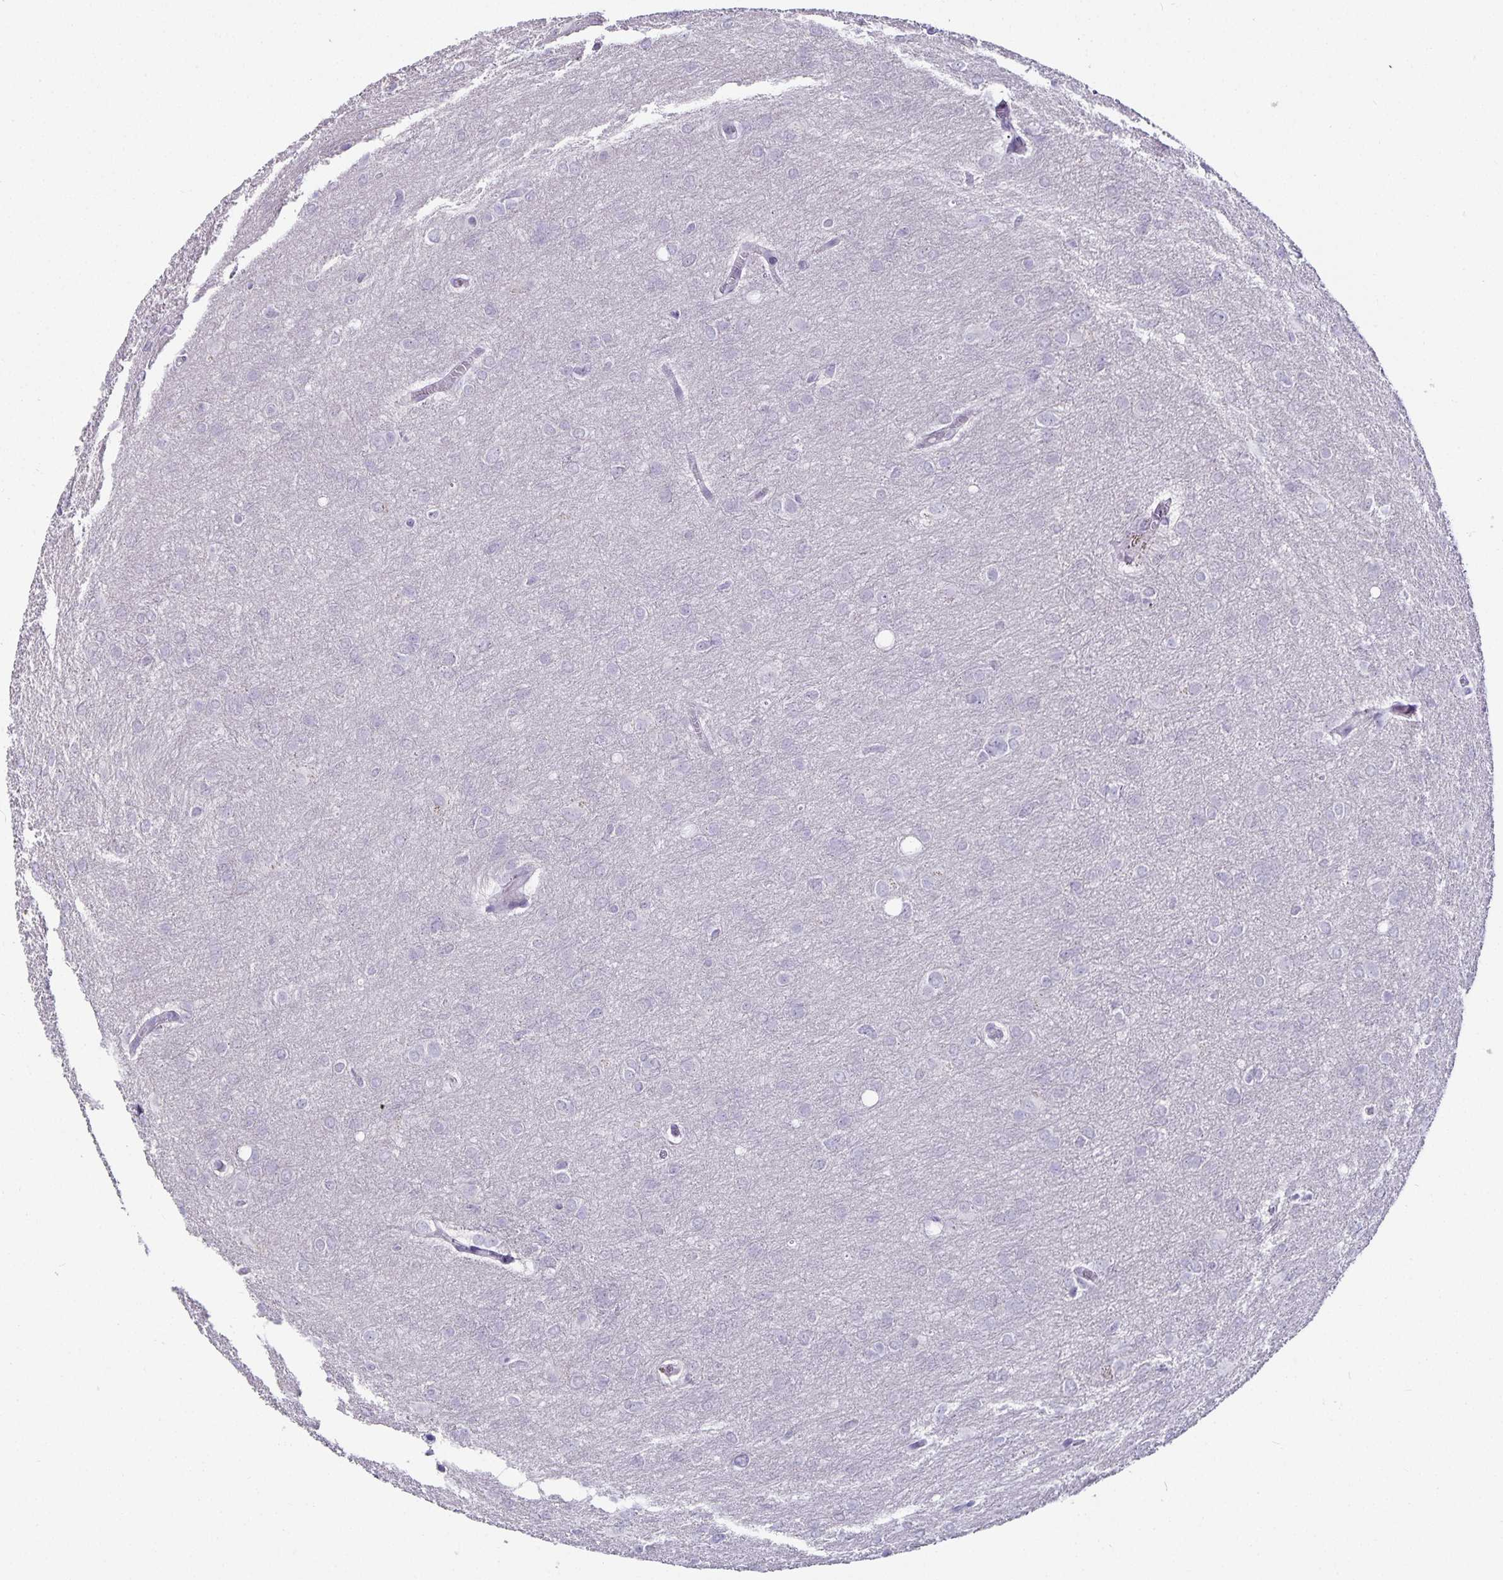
{"staining": {"intensity": "negative", "quantity": "none", "location": "none"}, "tissue": "glioma", "cell_type": "Tumor cells", "image_type": "cancer", "snomed": [{"axis": "morphology", "description": "Glioma, malignant, High grade"}, {"axis": "topography", "description": "Brain"}], "caption": "Protein analysis of glioma exhibits no significant staining in tumor cells. The staining is performed using DAB brown chromogen with nuclei counter-stained in using hematoxylin.", "gene": "CA12", "patient": {"sex": "male", "age": 53}}